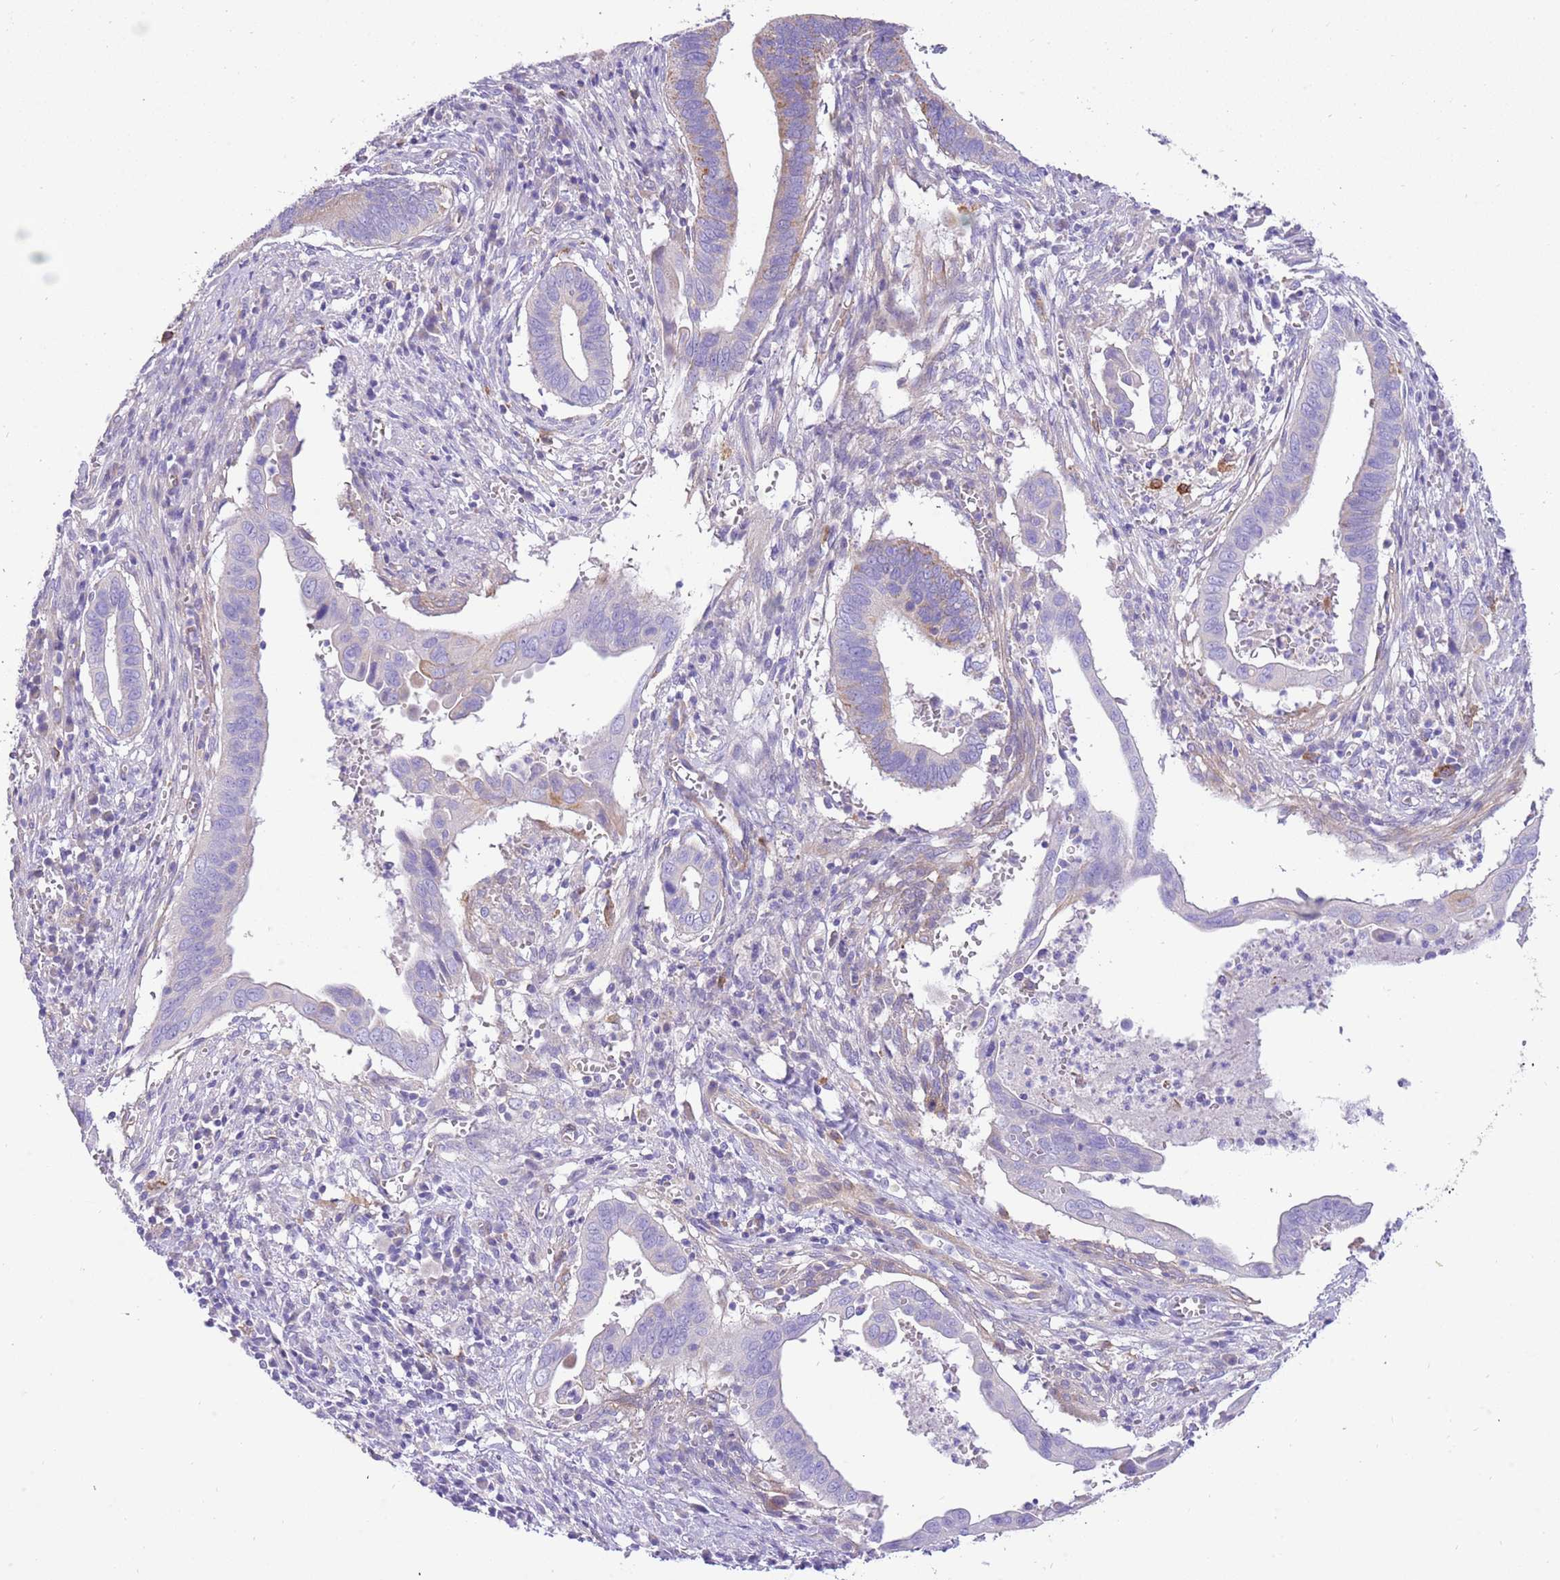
{"staining": {"intensity": "moderate", "quantity": "<25%", "location": "cytoplasmic/membranous"}, "tissue": "cervical cancer", "cell_type": "Tumor cells", "image_type": "cancer", "snomed": [{"axis": "morphology", "description": "Adenocarcinoma, NOS"}, {"axis": "topography", "description": "Cervix"}], "caption": "This is an image of immunohistochemistry (IHC) staining of cervical adenocarcinoma, which shows moderate positivity in the cytoplasmic/membranous of tumor cells.", "gene": "SERINC3", "patient": {"sex": "female", "age": 42}}